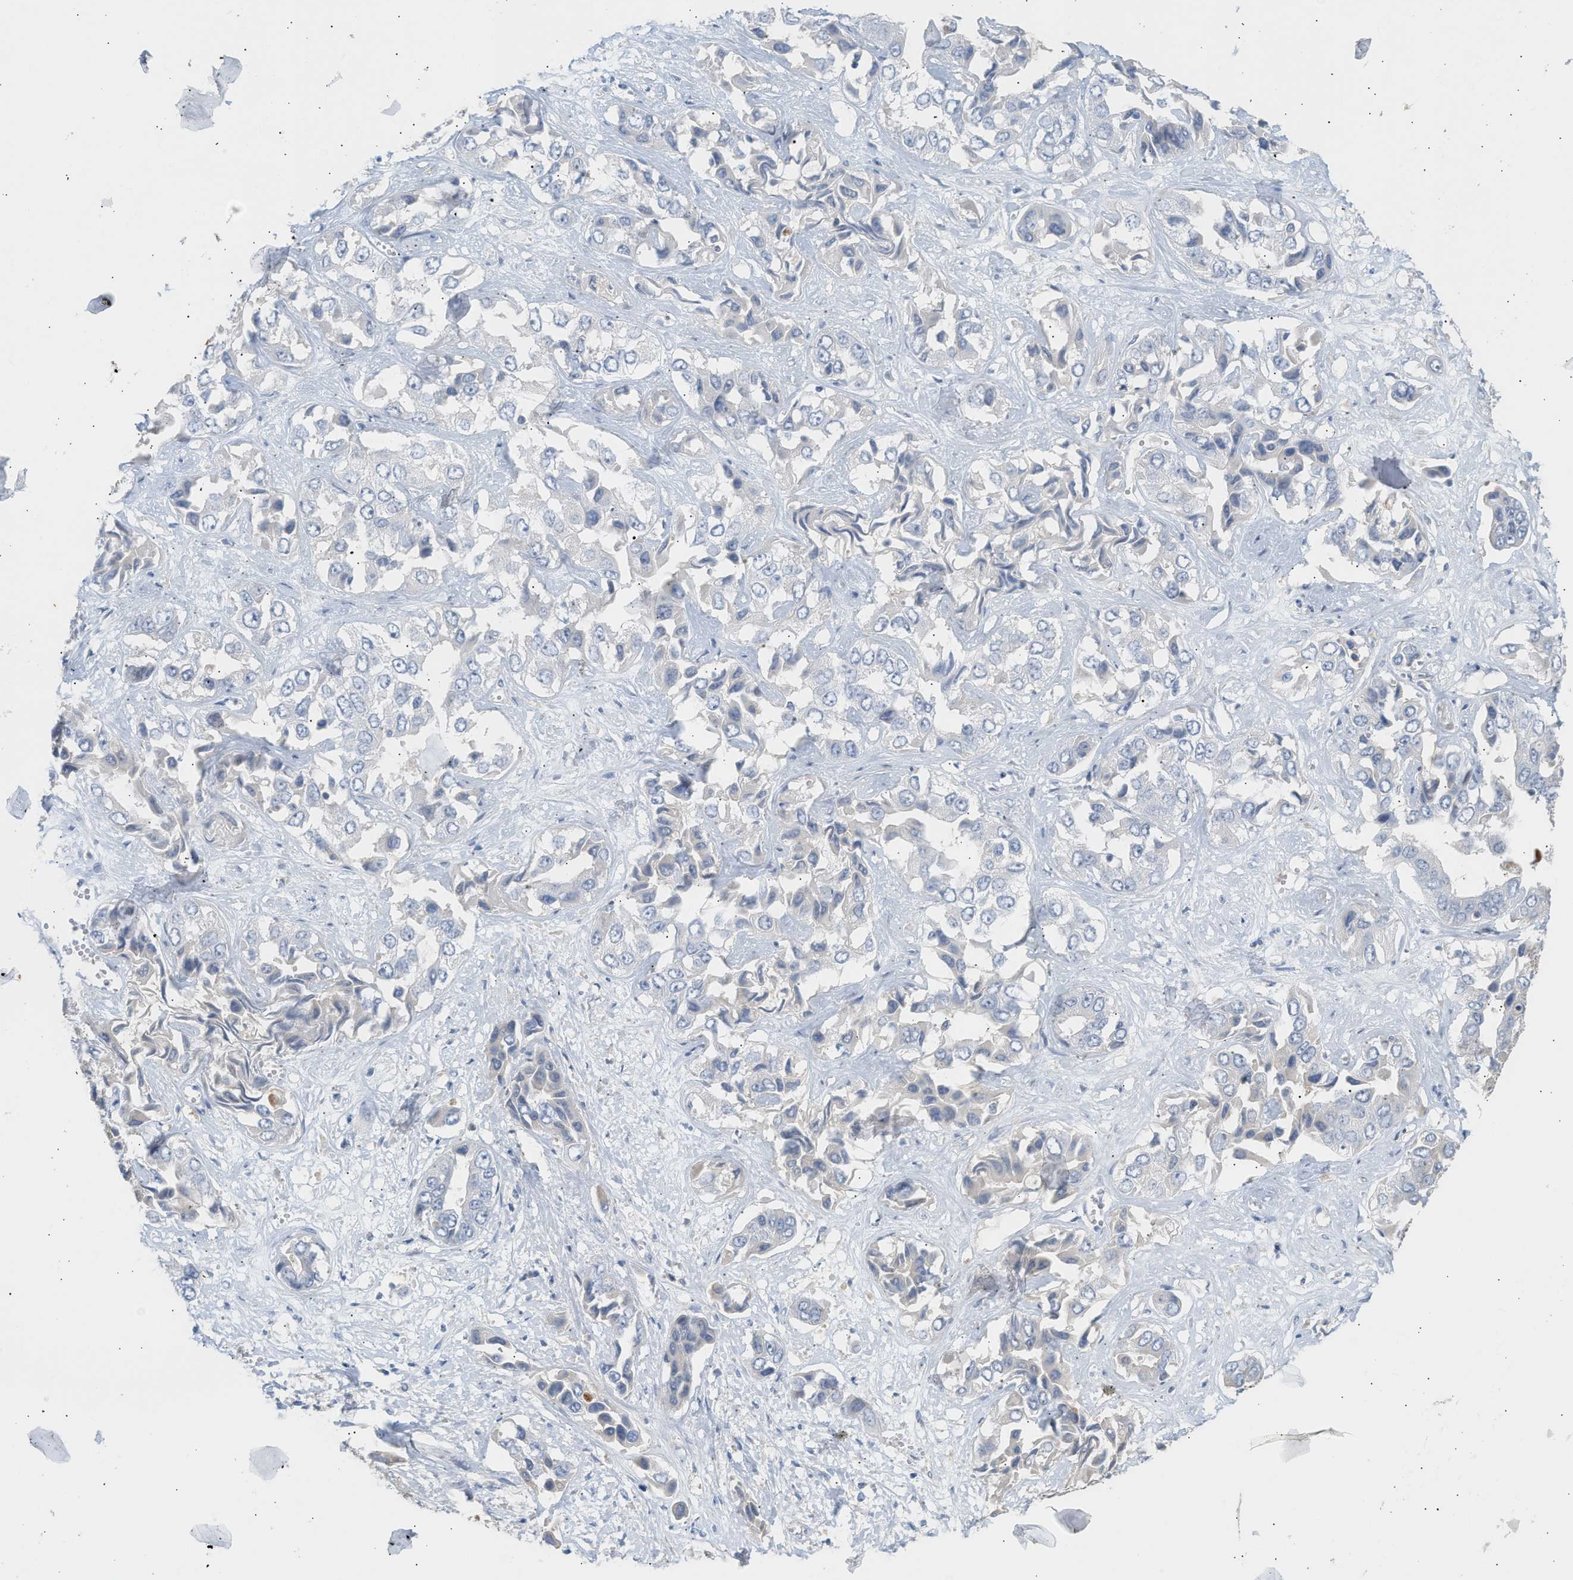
{"staining": {"intensity": "negative", "quantity": "none", "location": "none"}, "tissue": "liver cancer", "cell_type": "Tumor cells", "image_type": "cancer", "snomed": [{"axis": "morphology", "description": "Cholangiocarcinoma"}, {"axis": "topography", "description": "Liver"}], "caption": "The micrograph exhibits no staining of tumor cells in cholangiocarcinoma (liver).", "gene": "OGDH", "patient": {"sex": "female", "age": 52}}